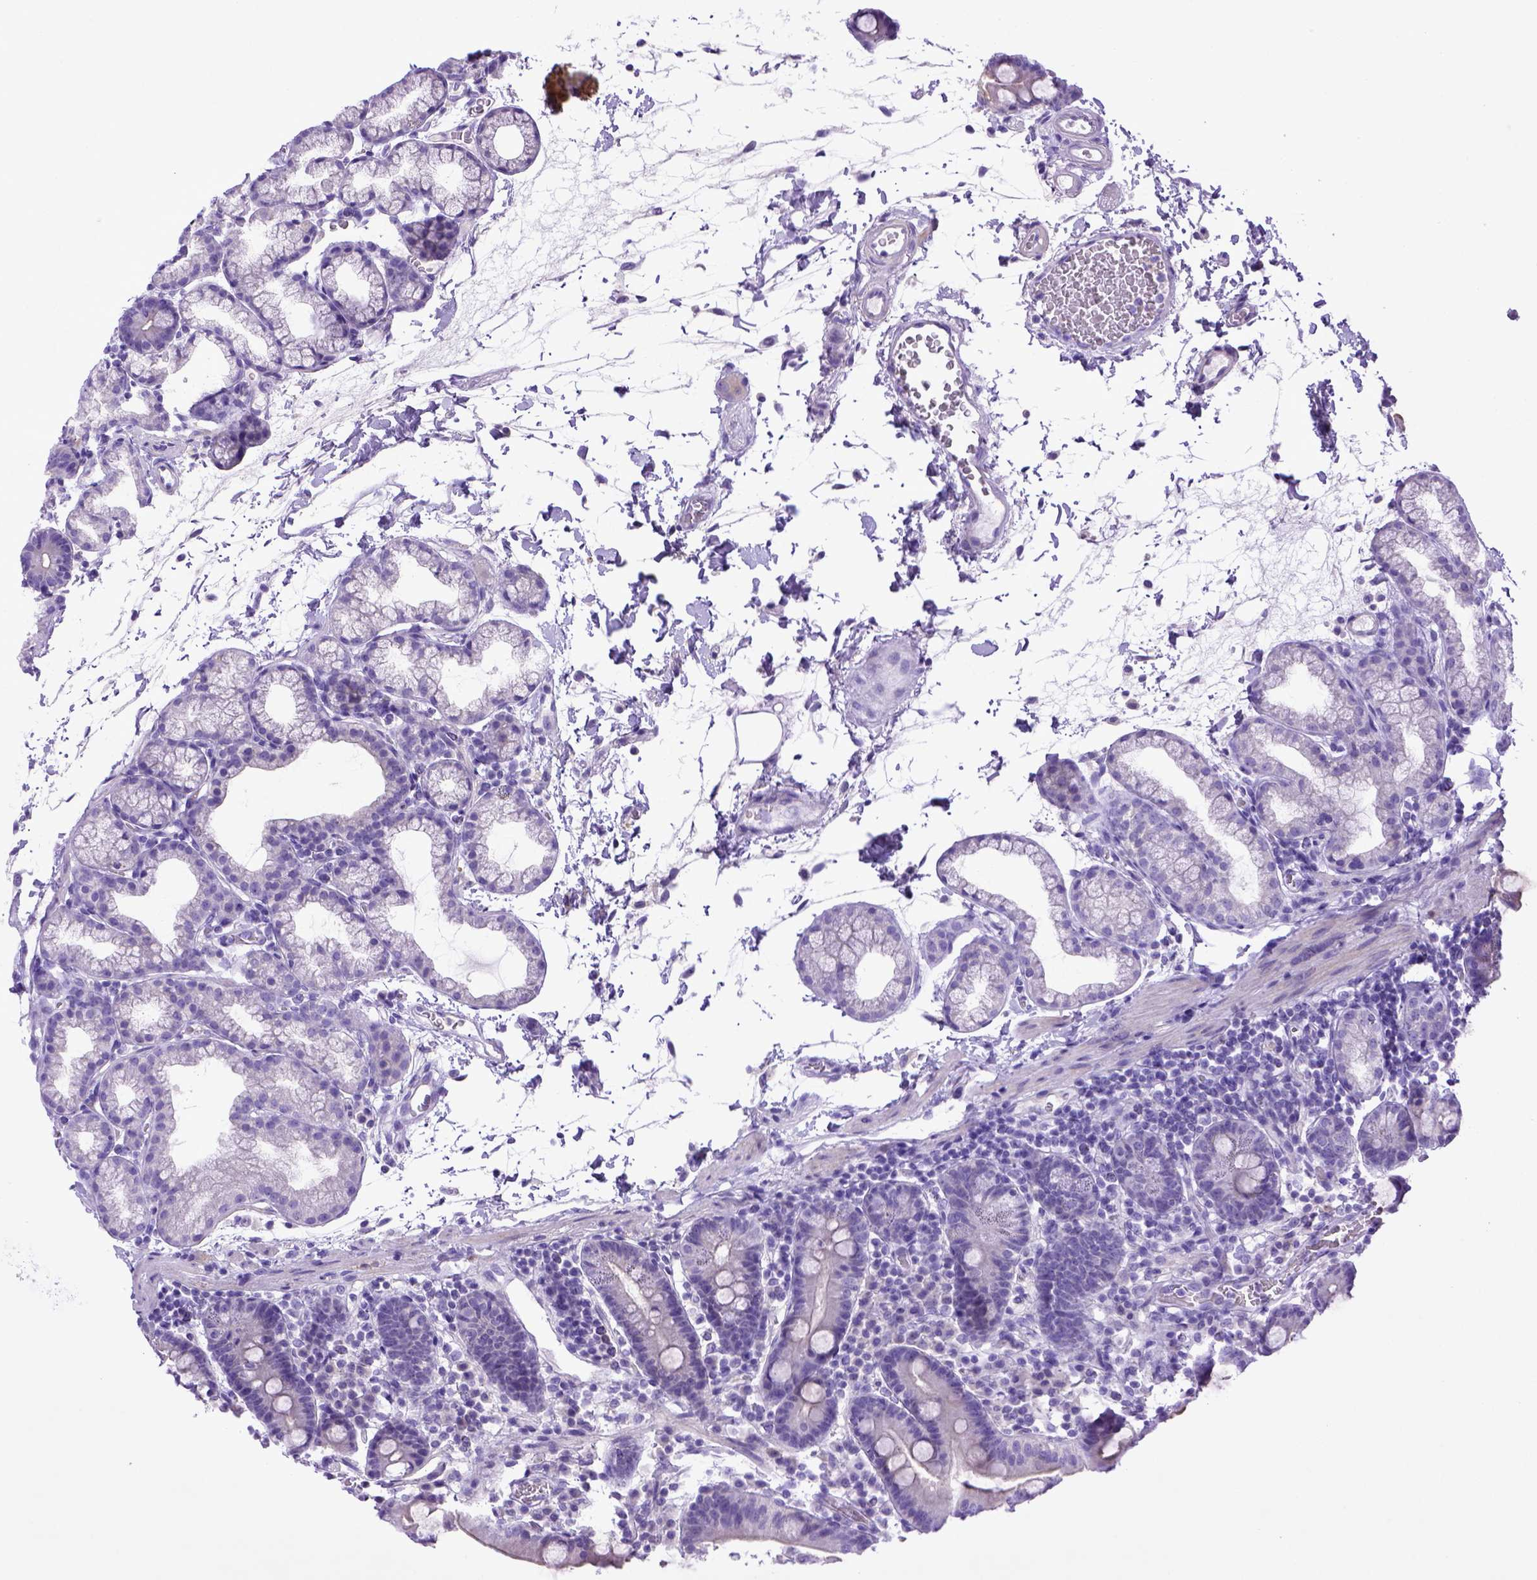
{"staining": {"intensity": "weak", "quantity": "25%-75%", "location": "cytoplasmic/membranous"}, "tissue": "duodenum", "cell_type": "Glandular cells", "image_type": "normal", "snomed": [{"axis": "morphology", "description": "Normal tissue, NOS"}, {"axis": "topography", "description": "Pancreas"}, {"axis": "topography", "description": "Duodenum"}], "caption": "The immunohistochemical stain highlights weak cytoplasmic/membranous positivity in glandular cells of benign duodenum. (Brightfield microscopy of DAB IHC at high magnification).", "gene": "BAAT", "patient": {"sex": "male", "age": 59}}